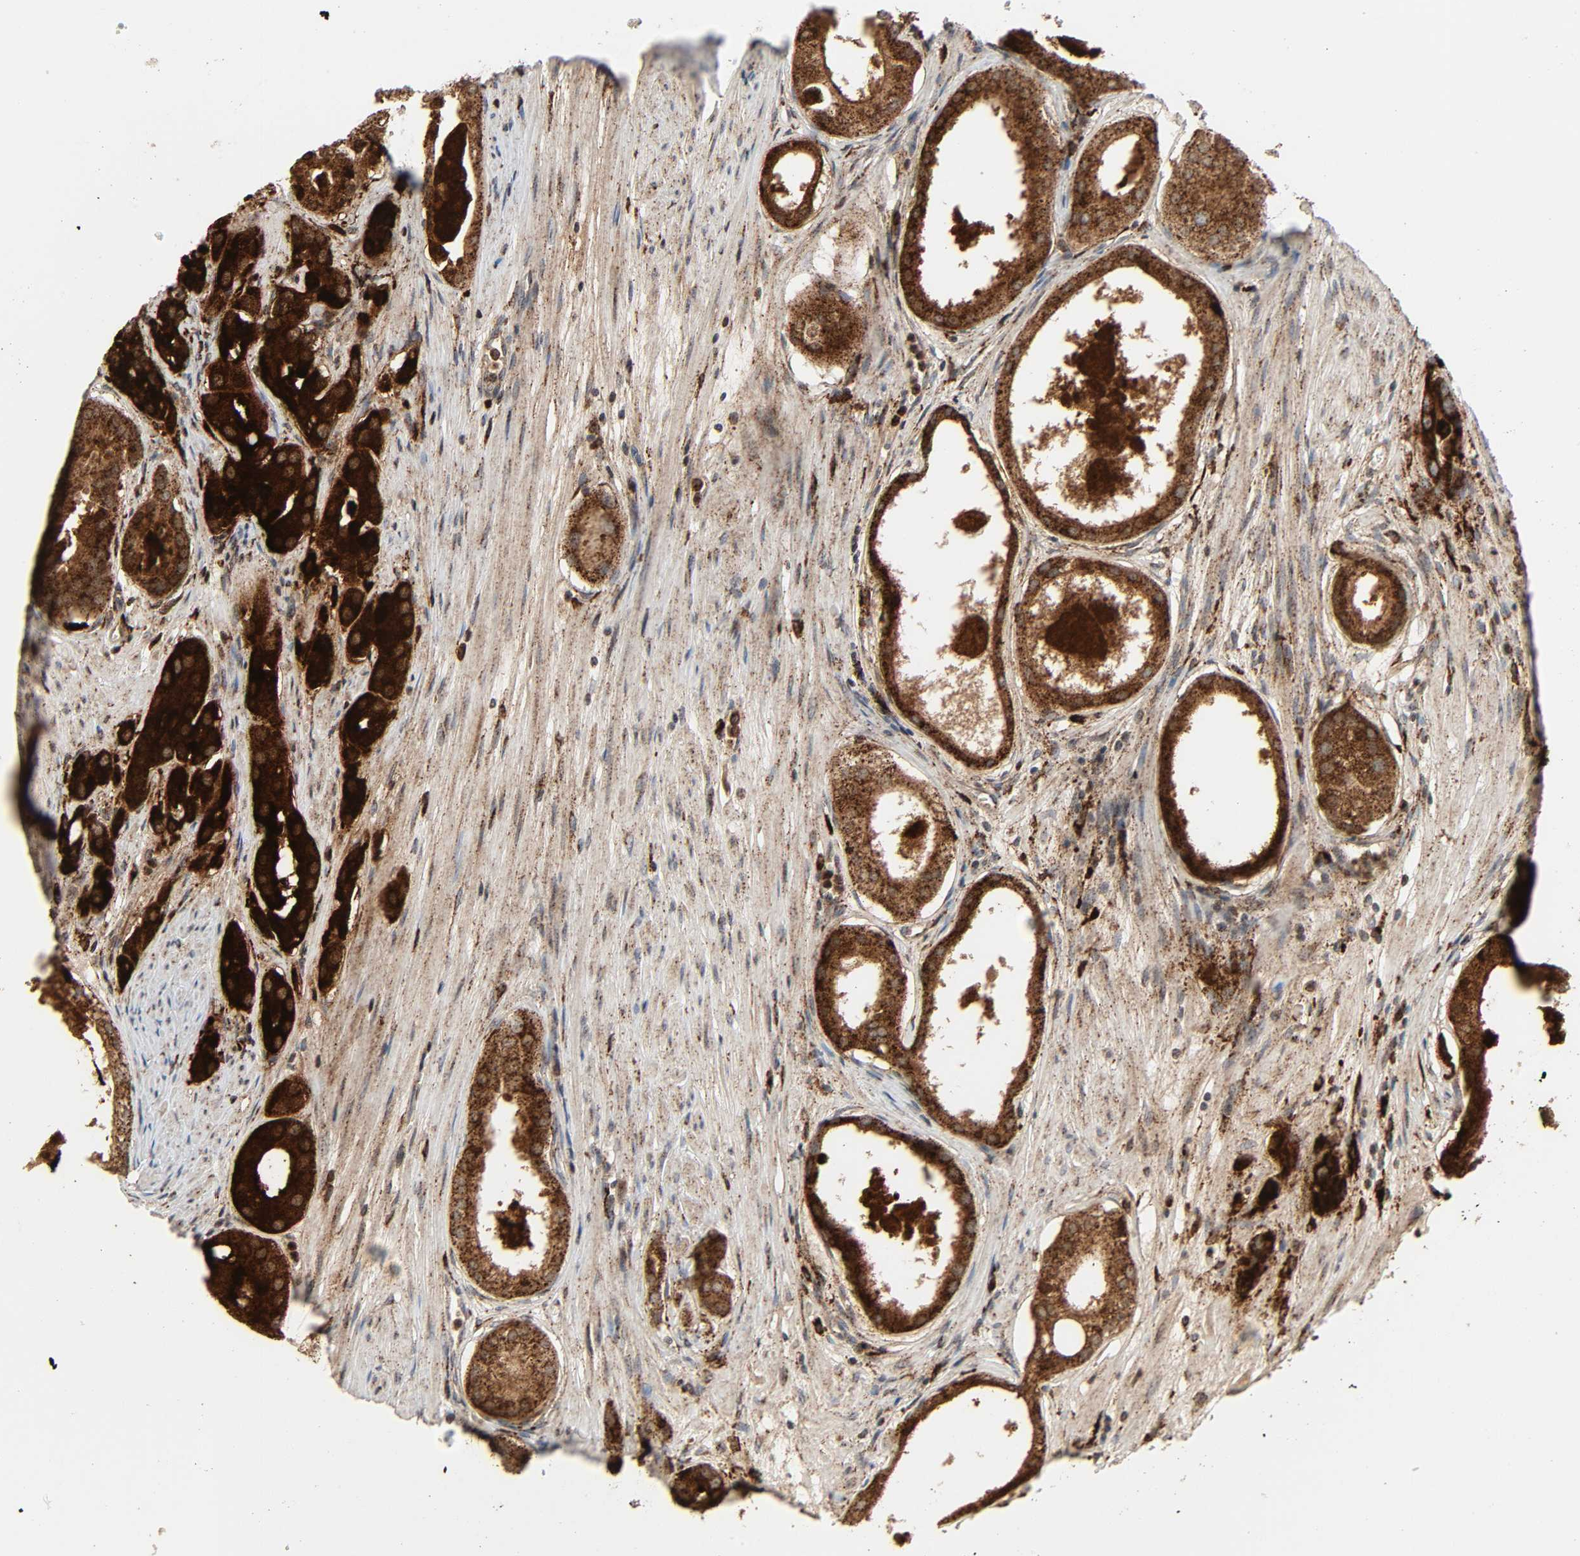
{"staining": {"intensity": "strong", "quantity": ">75%", "location": "cytoplasmic/membranous"}, "tissue": "prostate cancer", "cell_type": "Tumor cells", "image_type": "cancer", "snomed": [{"axis": "morphology", "description": "Adenocarcinoma, Medium grade"}, {"axis": "topography", "description": "Prostate"}], "caption": "Prostate cancer (adenocarcinoma (medium-grade)) was stained to show a protein in brown. There is high levels of strong cytoplasmic/membranous expression in about >75% of tumor cells.", "gene": "PSAP", "patient": {"sex": "male", "age": 53}}